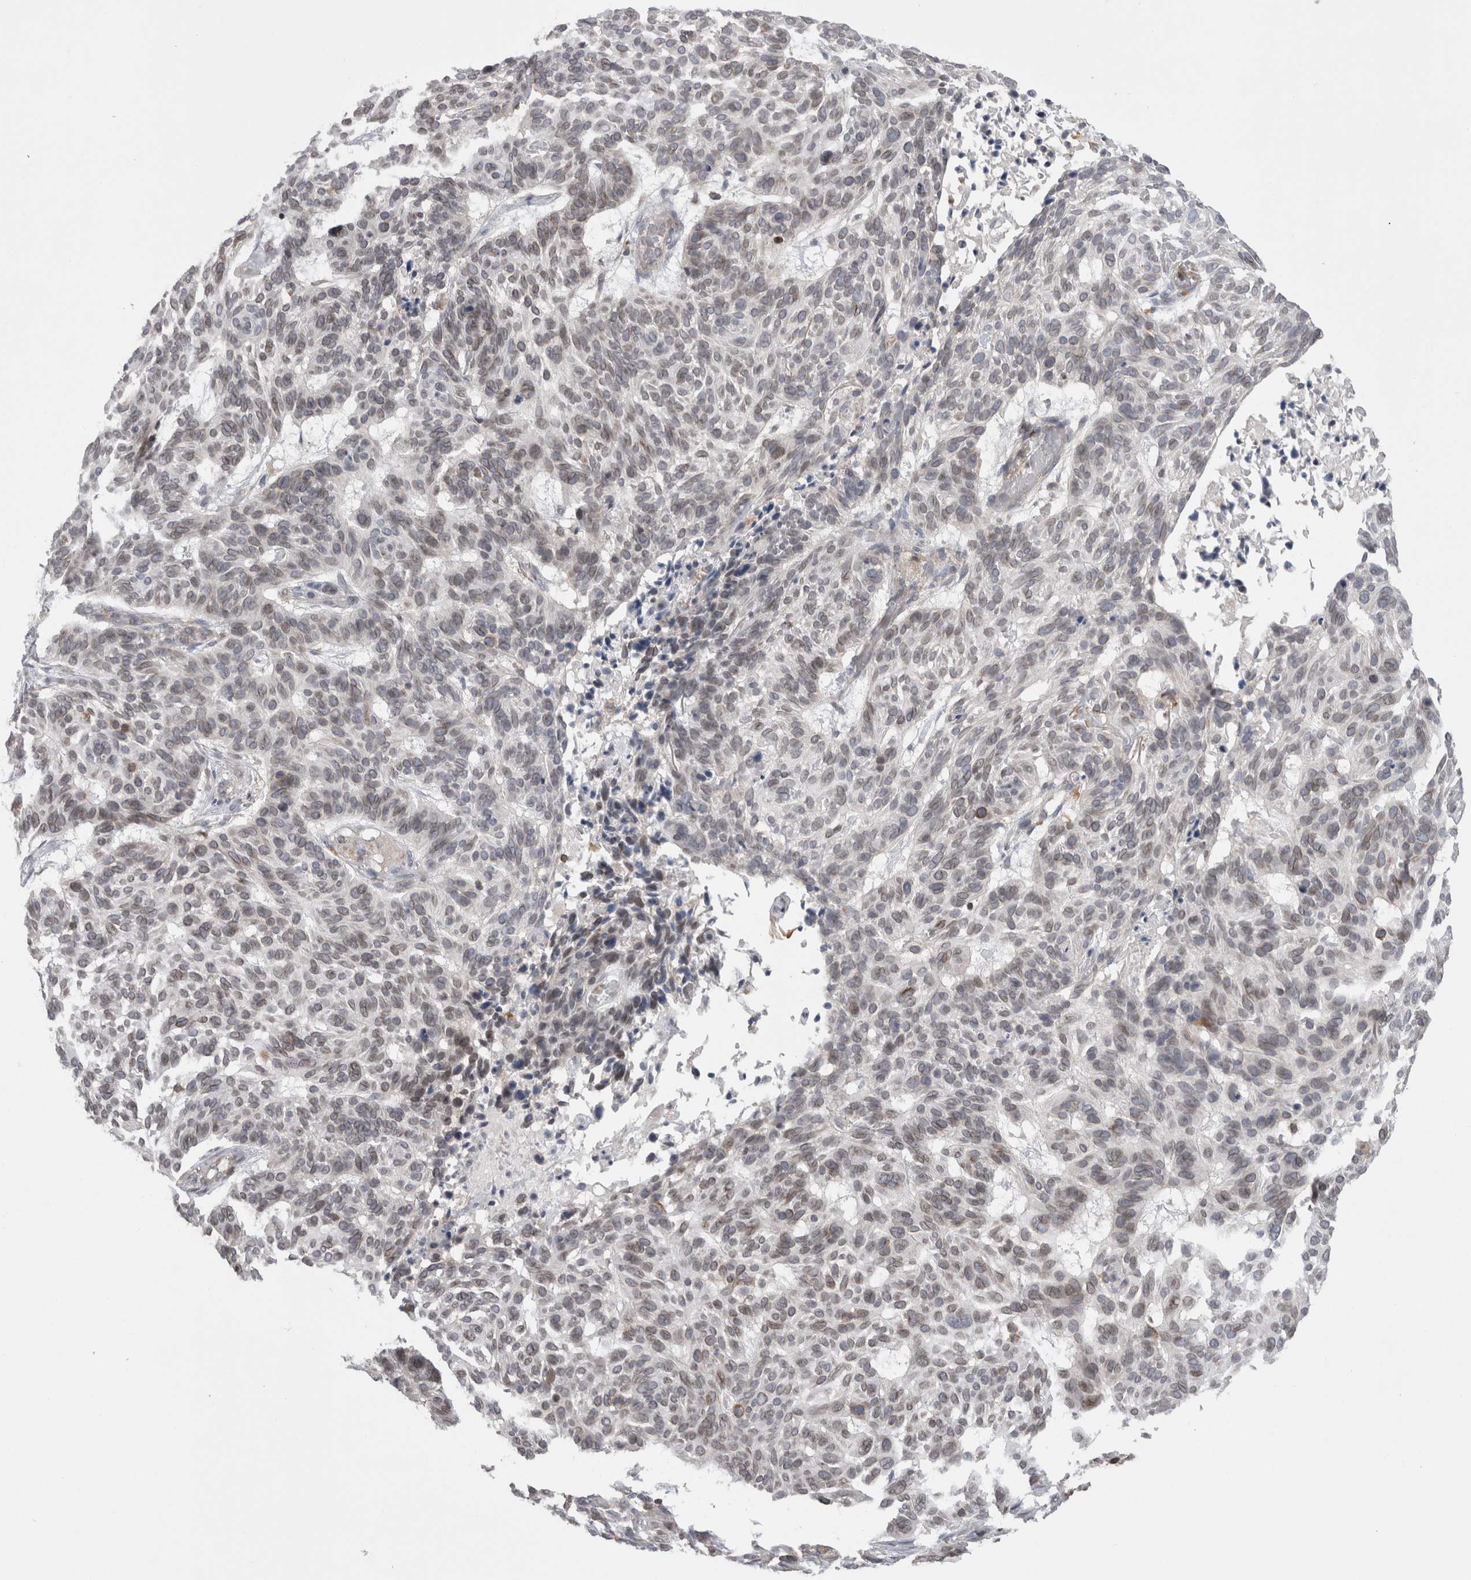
{"staining": {"intensity": "weak", "quantity": "<25%", "location": "cytoplasmic/membranous"}, "tissue": "skin cancer", "cell_type": "Tumor cells", "image_type": "cancer", "snomed": [{"axis": "morphology", "description": "Basal cell carcinoma"}, {"axis": "topography", "description": "Skin"}], "caption": "Image shows no significant protein positivity in tumor cells of basal cell carcinoma (skin). Nuclei are stained in blue.", "gene": "DARS2", "patient": {"sex": "male", "age": 85}}